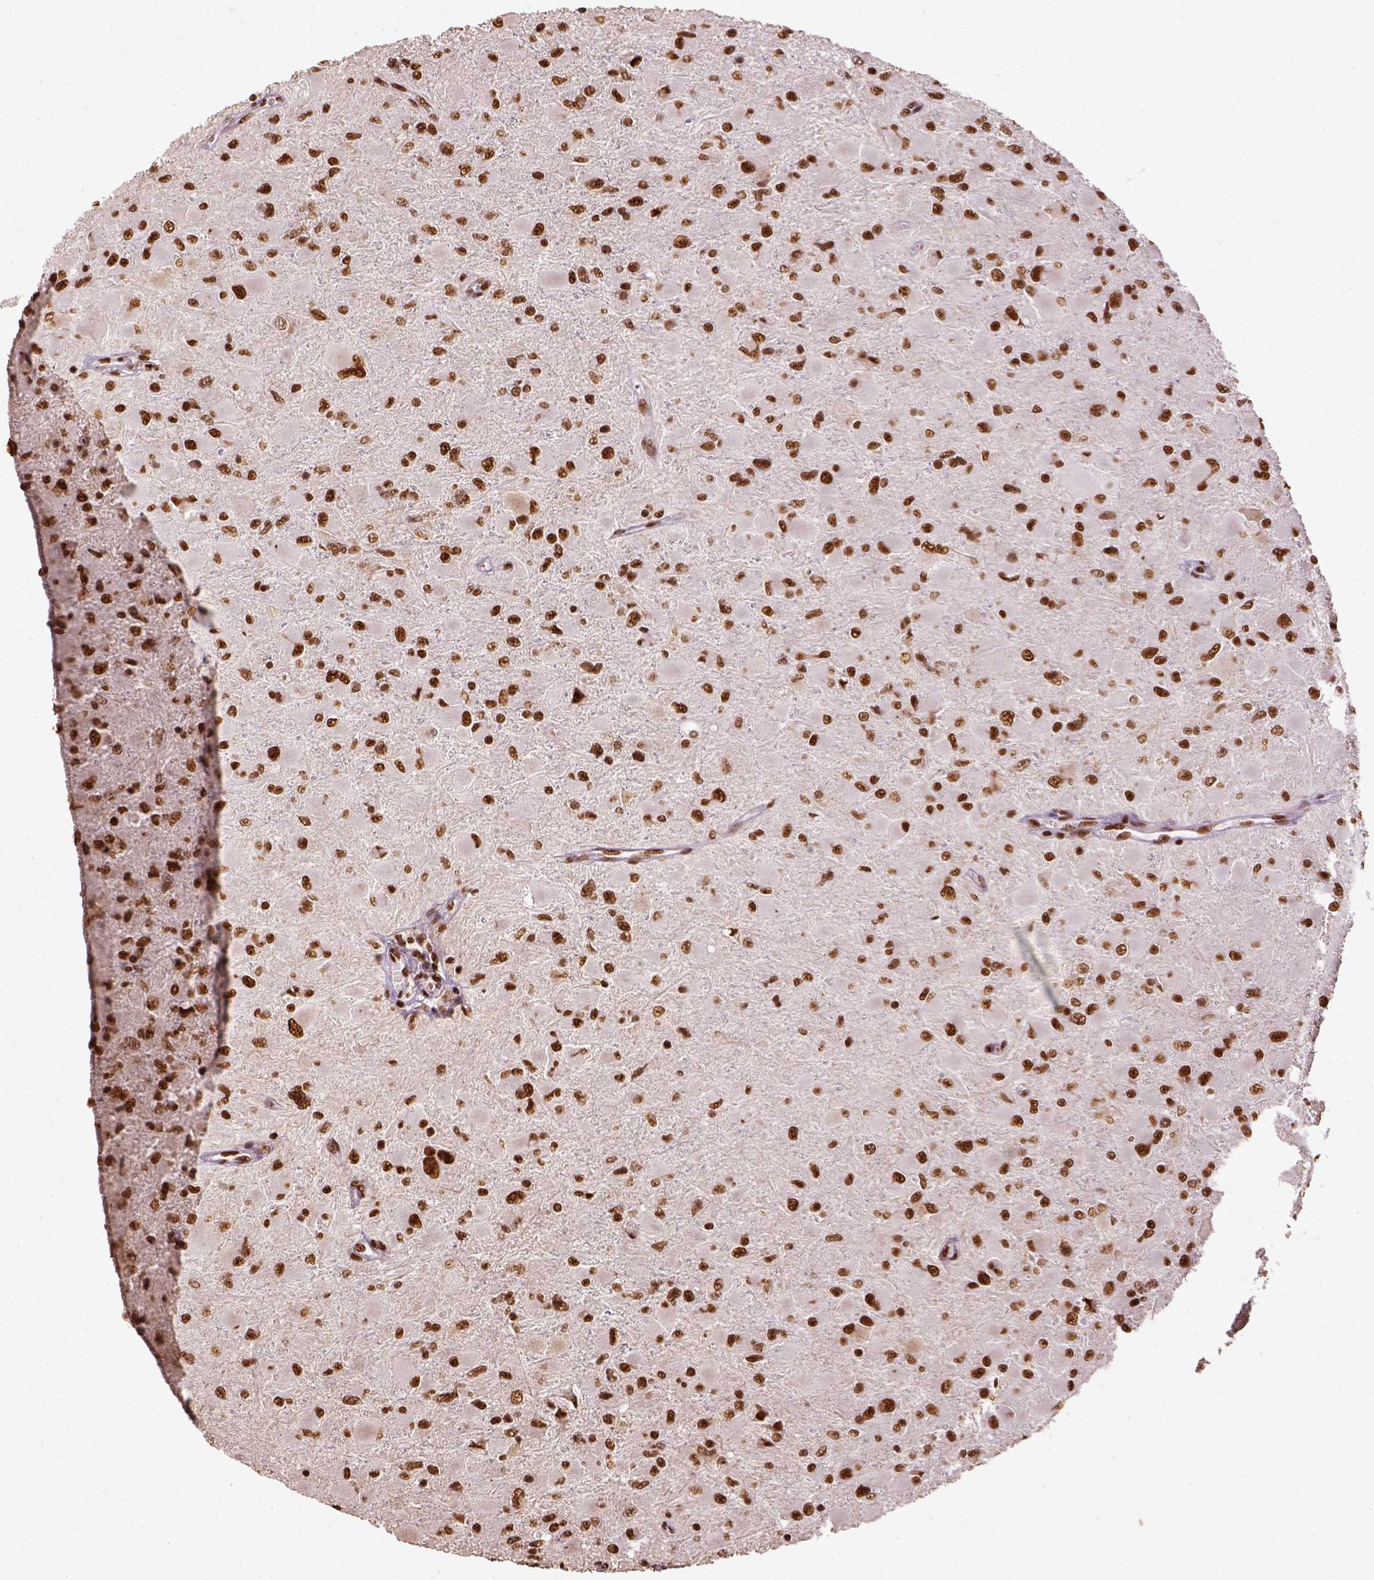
{"staining": {"intensity": "strong", "quantity": ">75%", "location": "nuclear"}, "tissue": "glioma", "cell_type": "Tumor cells", "image_type": "cancer", "snomed": [{"axis": "morphology", "description": "Glioma, malignant, High grade"}, {"axis": "topography", "description": "Cerebral cortex"}], "caption": "DAB (3,3'-diaminobenzidine) immunohistochemical staining of human glioma displays strong nuclear protein staining in about >75% of tumor cells. Immunohistochemistry (ihc) stains the protein of interest in brown and the nuclei are stained blue.", "gene": "CCAR1", "patient": {"sex": "female", "age": 36}}